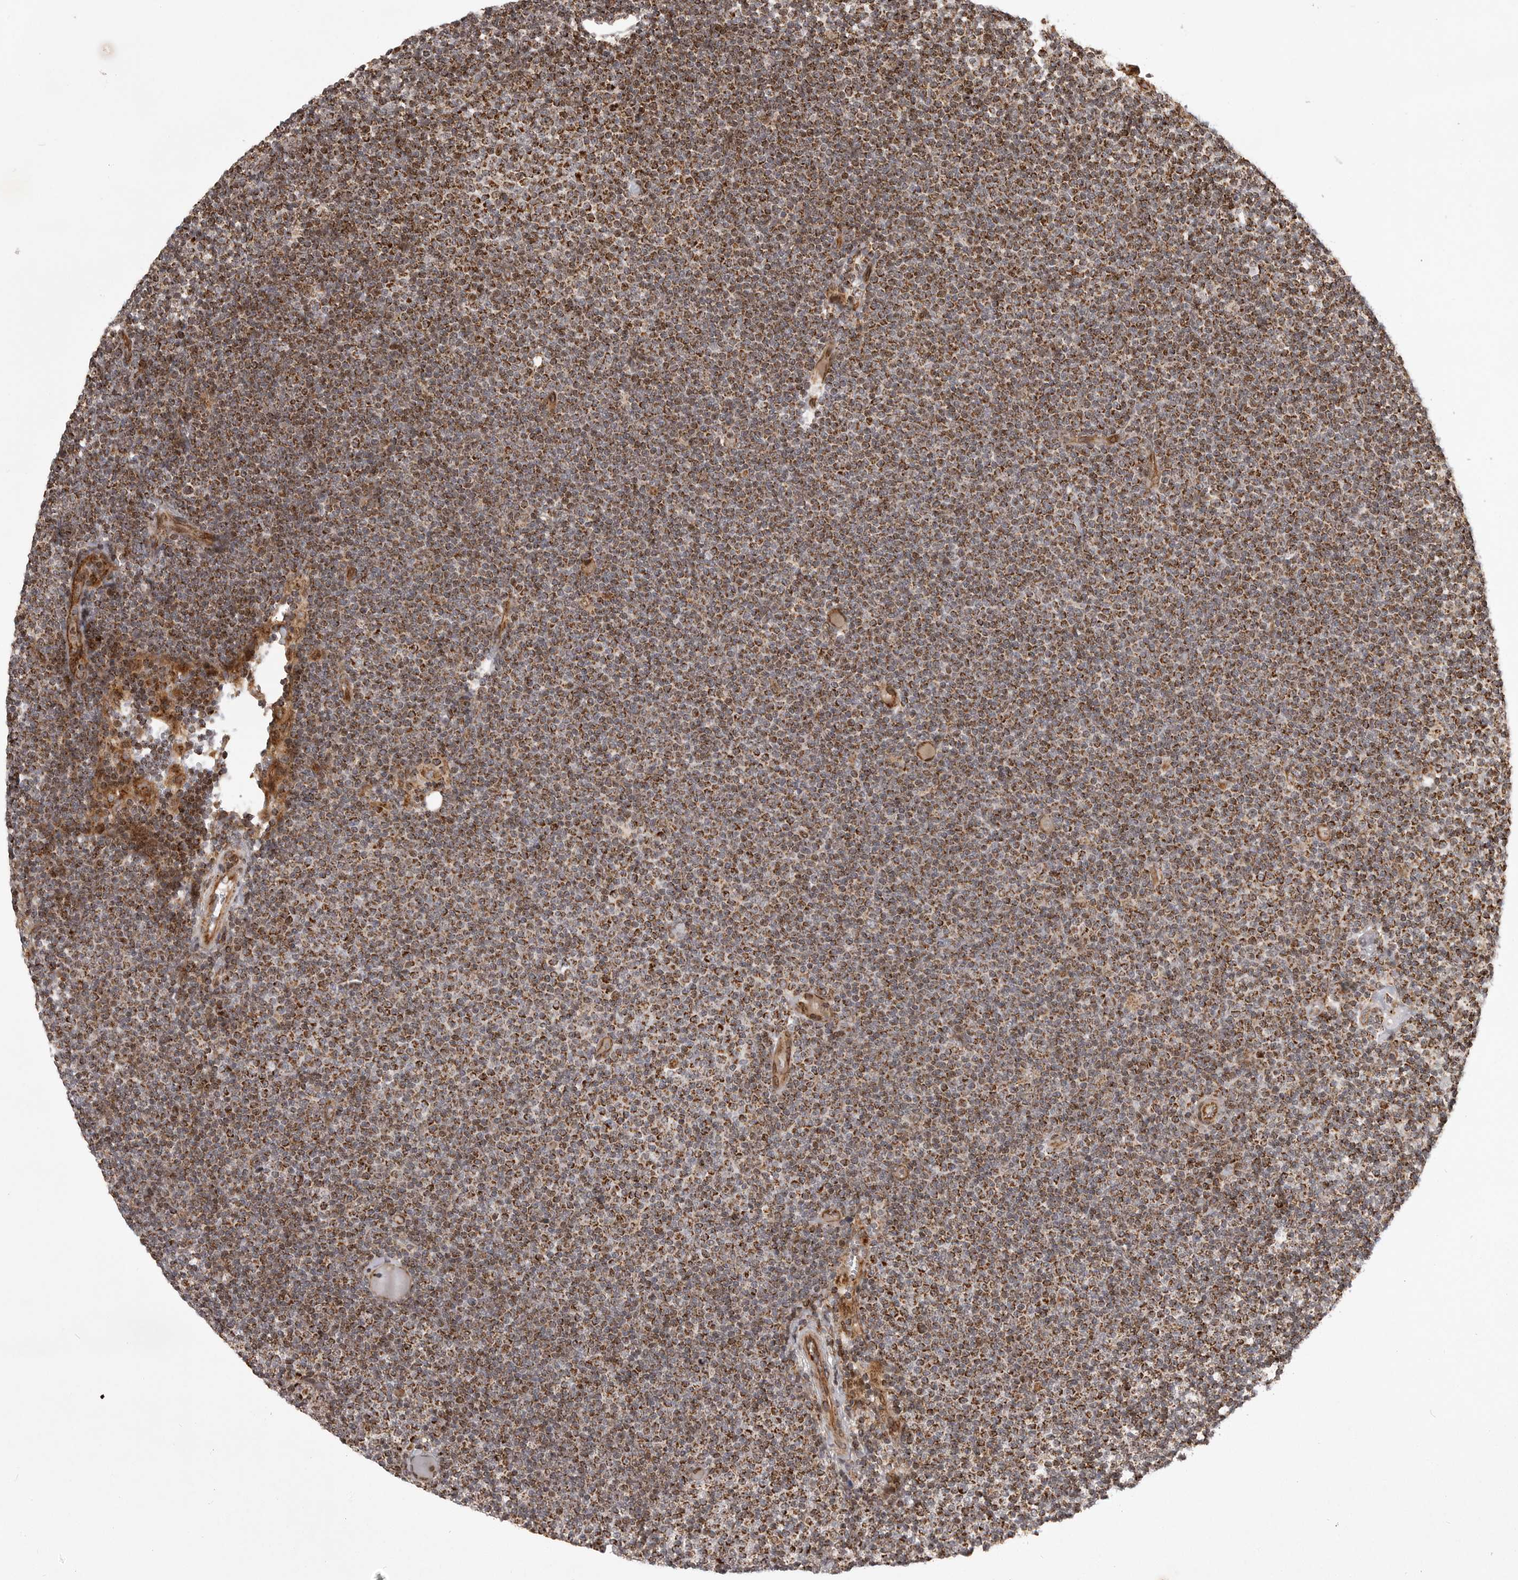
{"staining": {"intensity": "strong", "quantity": ">75%", "location": "cytoplasmic/membranous"}, "tissue": "lymphoma", "cell_type": "Tumor cells", "image_type": "cancer", "snomed": [{"axis": "morphology", "description": "Malignant lymphoma, non-Hodgkin's type, Low grade"}, {"axis": "topography", "description": "Lymph node"}], "caption": "Malignant lymphoma, non-Hodgkin's type (low-grade) stained with a protein marker demonstrates strong staining in tumor cells.", "gene": "NARS2", "patient": {"sex": "female", "age": 53}}